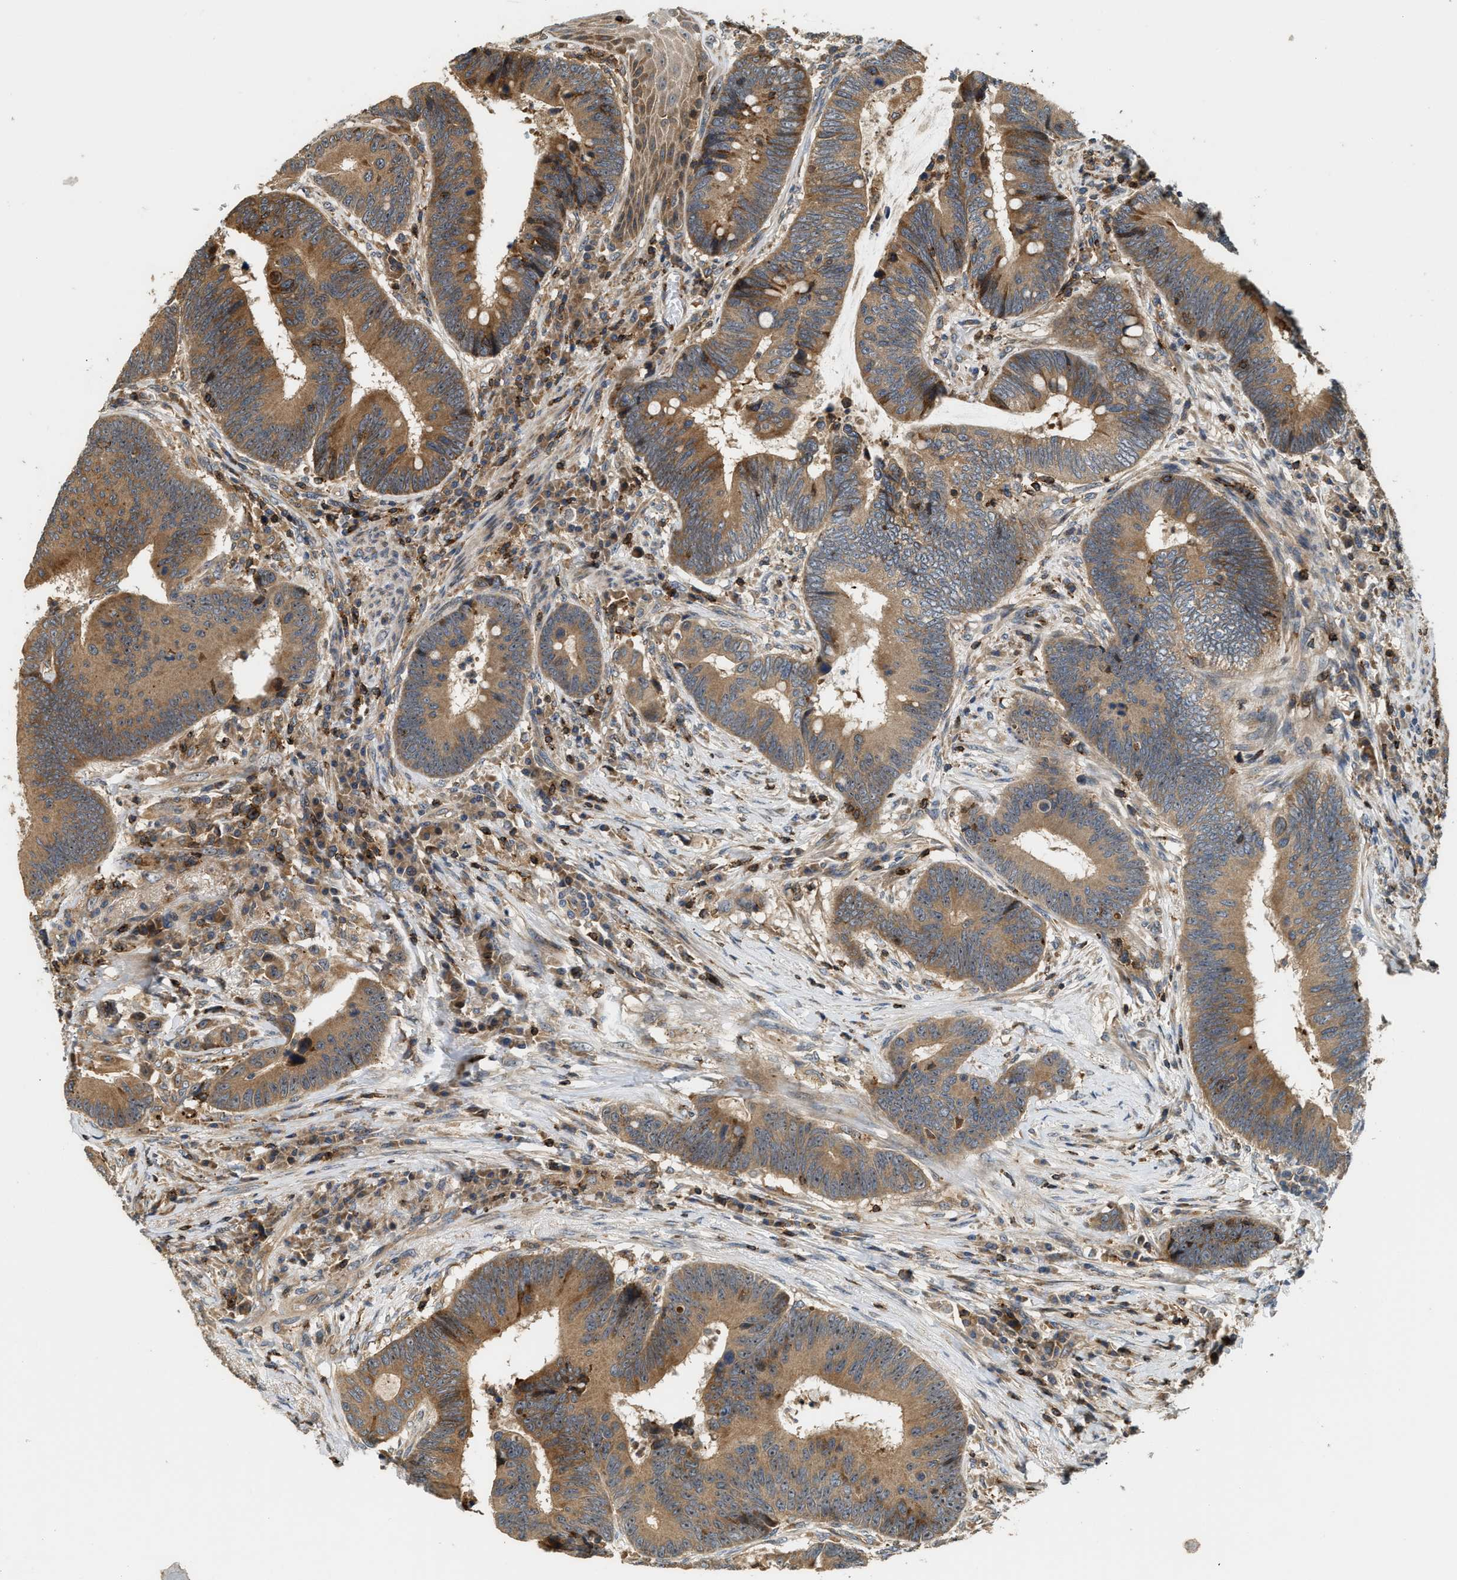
{"staining": {"intensity": "moderate", "quantity": ">75%", "location": "cytoplasmic/membranous"}, "tissue": "colorectal cancer", "cell_type": "Tumor cells", "image_type": "cancer", "snomed": [{"axis": "morphology", "description": "Adenocarcinoma, NOS"}, {"axis": "topography", "description": "Rectum"}, {"axis": "topography", "description": "Anal"}], "caption": "A micrograph of colorectal adenocarcinoma stained for a protein exhibits moderate cytoplasmic/membranous brown staining in tumor cells.", "gene": "SNX5", "patient": {"sex": "female", "age": 89}}